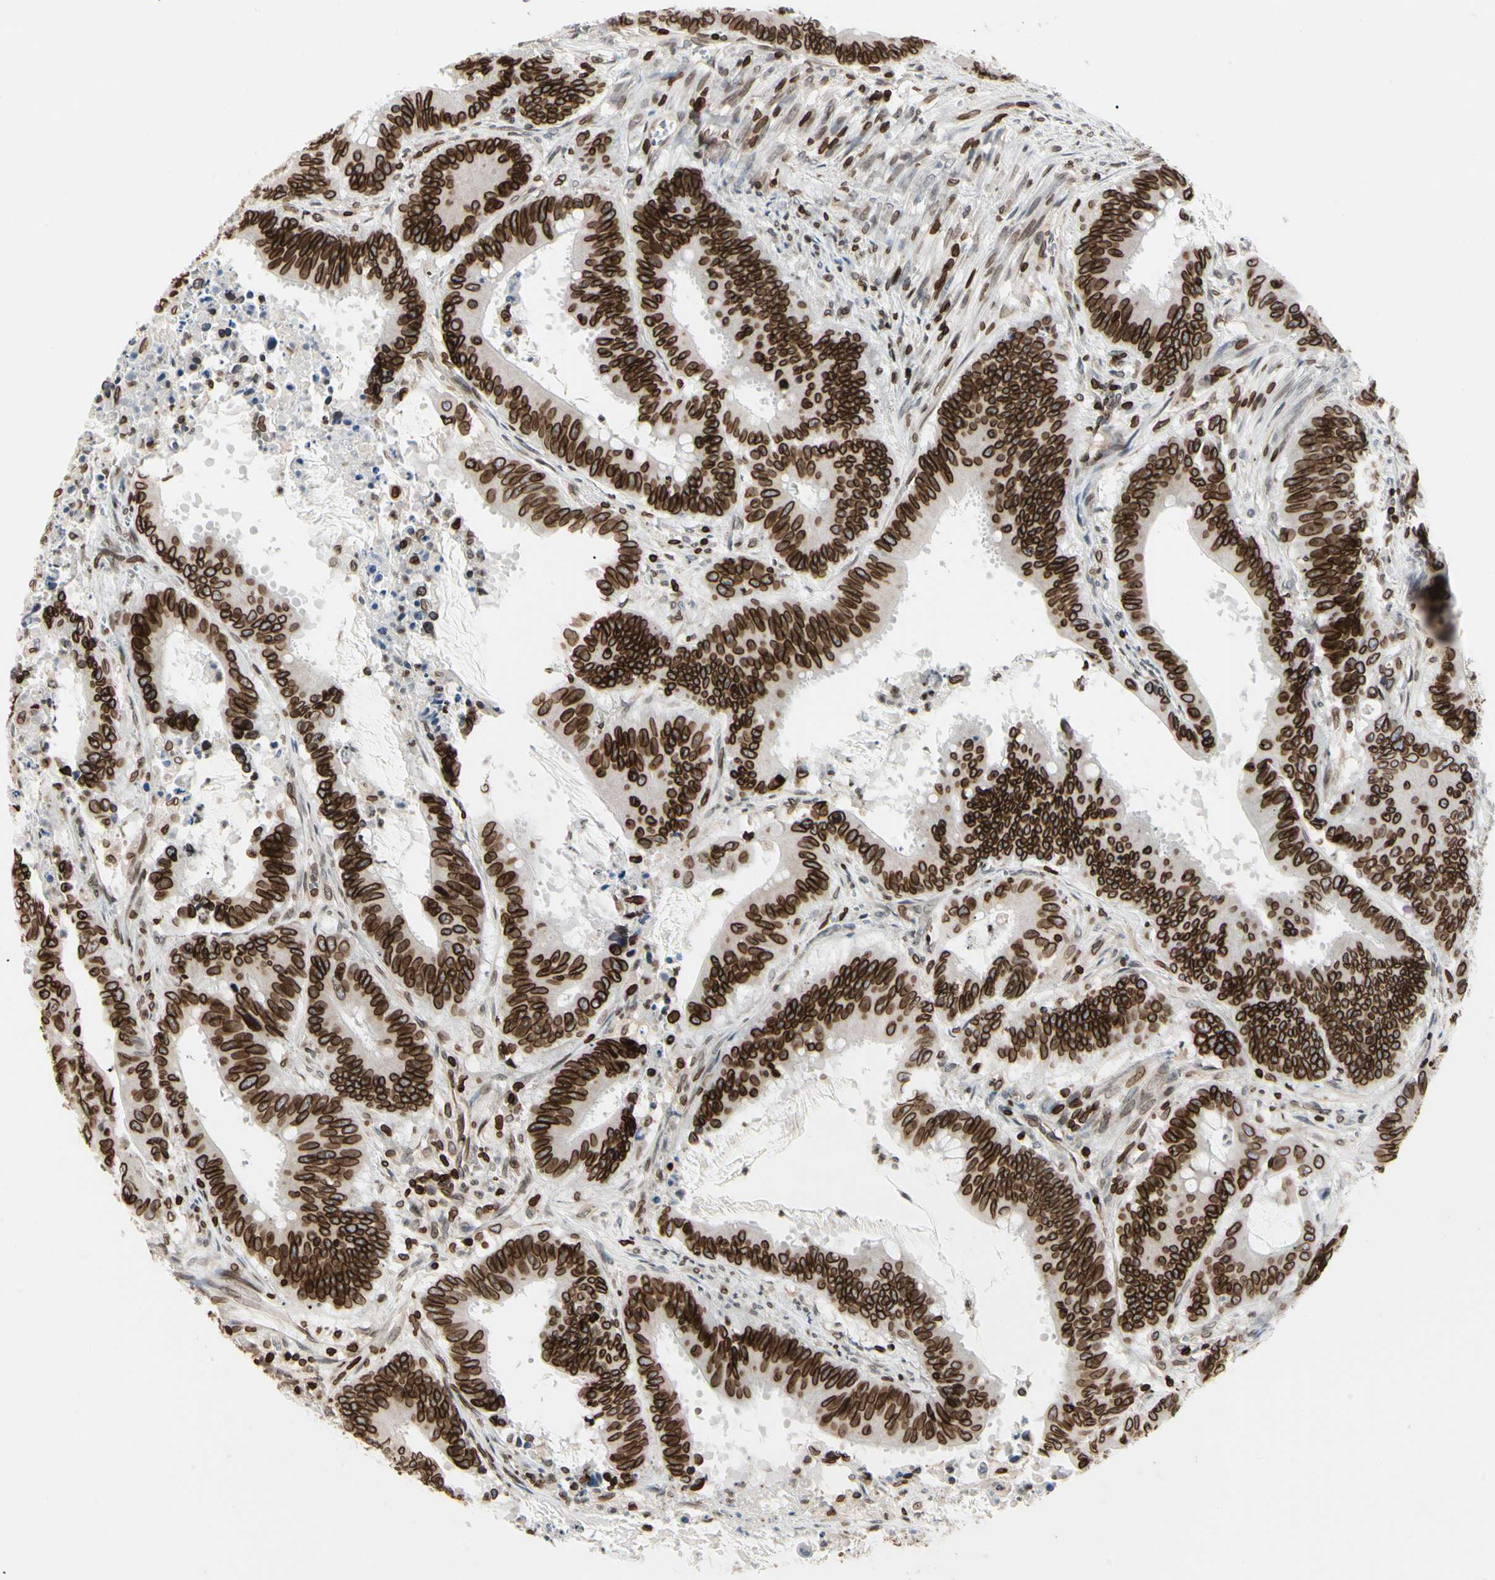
{"staining": {"intensity": "strong", "quantity": ">75%", "location": "cytoplasmic/membranous,nuclear"}, "tissue": "colorectal cancer", "cell_type": "Tumor cells", "image_type": "cancer", "snomed": [{"axis": "morphology", "description": "Adenocarcinoma, NOS"}, {"axis": "topography", "description": "Colon"}], "caption": "A high amount of strong cytoplasmic/membranous and nuclear positivity is seen in about >75% of tumor cells in colorectal adenocarcinoma tissue. (DAB (3,3'-diaminobenzidine) = brown stain, brightfield microscopy at high magnification).", "gene": "TMPO", "patient": {"sex": "male", "age": 45}}